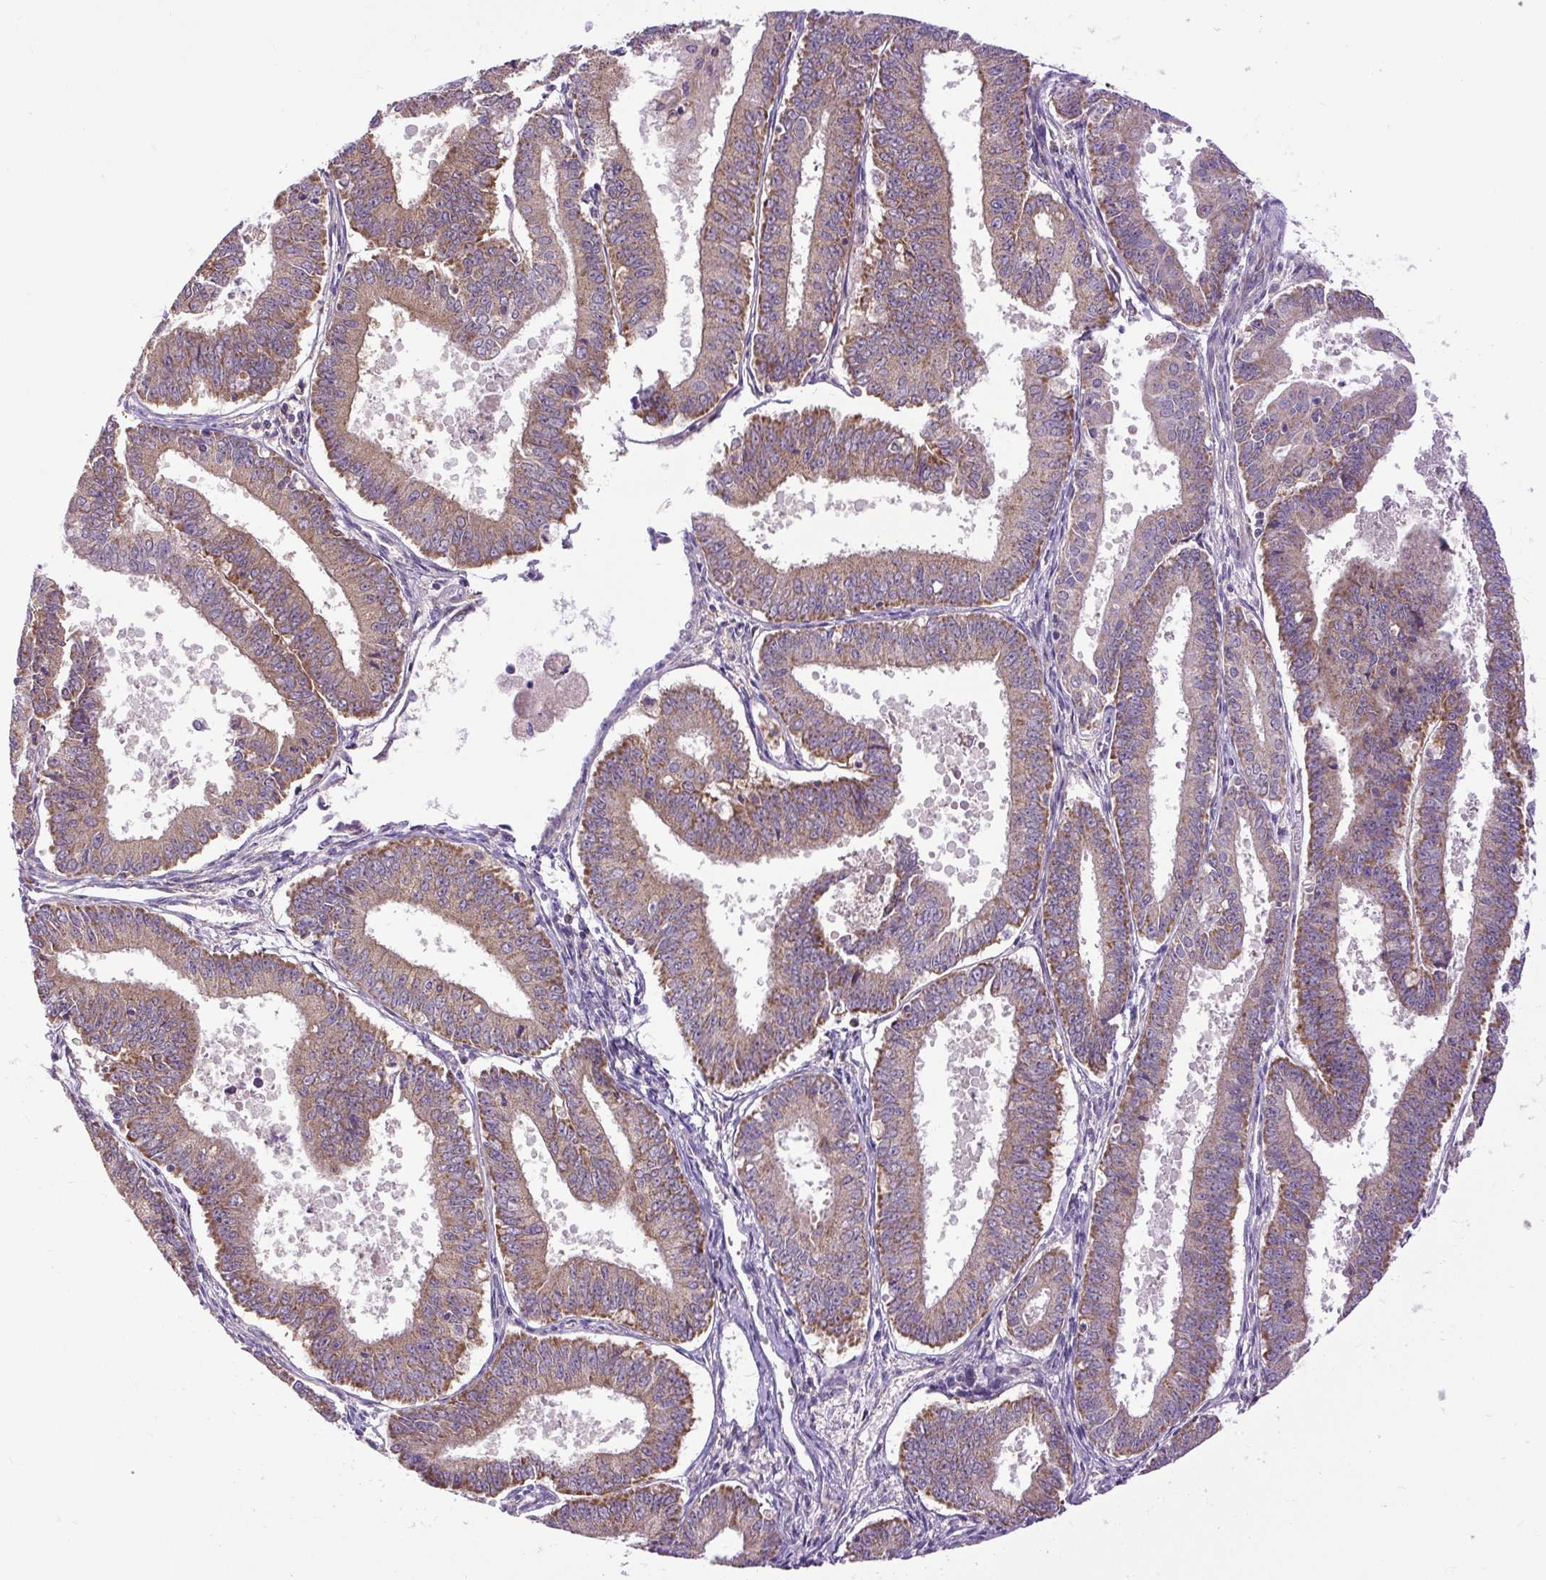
{"staining": {"intensity": "moderate", "quantity": "25%-75%", "location": "cytoplasmic/membranous"}, "tissue": "endometrial cancer", "cell_type": "Tumor cells", "image_type": "cancer", "snomed": [{"axis": "morphology", "description": "Adenocarcinoma, NOS"}, {"axis": "topography", "description": "Endometrium"}], "caption": "The image displays a brown stain indicating the presence of a protein in the cytoplasmic/membranous of tumor cells in endometrial cancer (adenocarcinoma).", "gene": "TM2D3", "patient": {"sex": "female", "age": 73}}